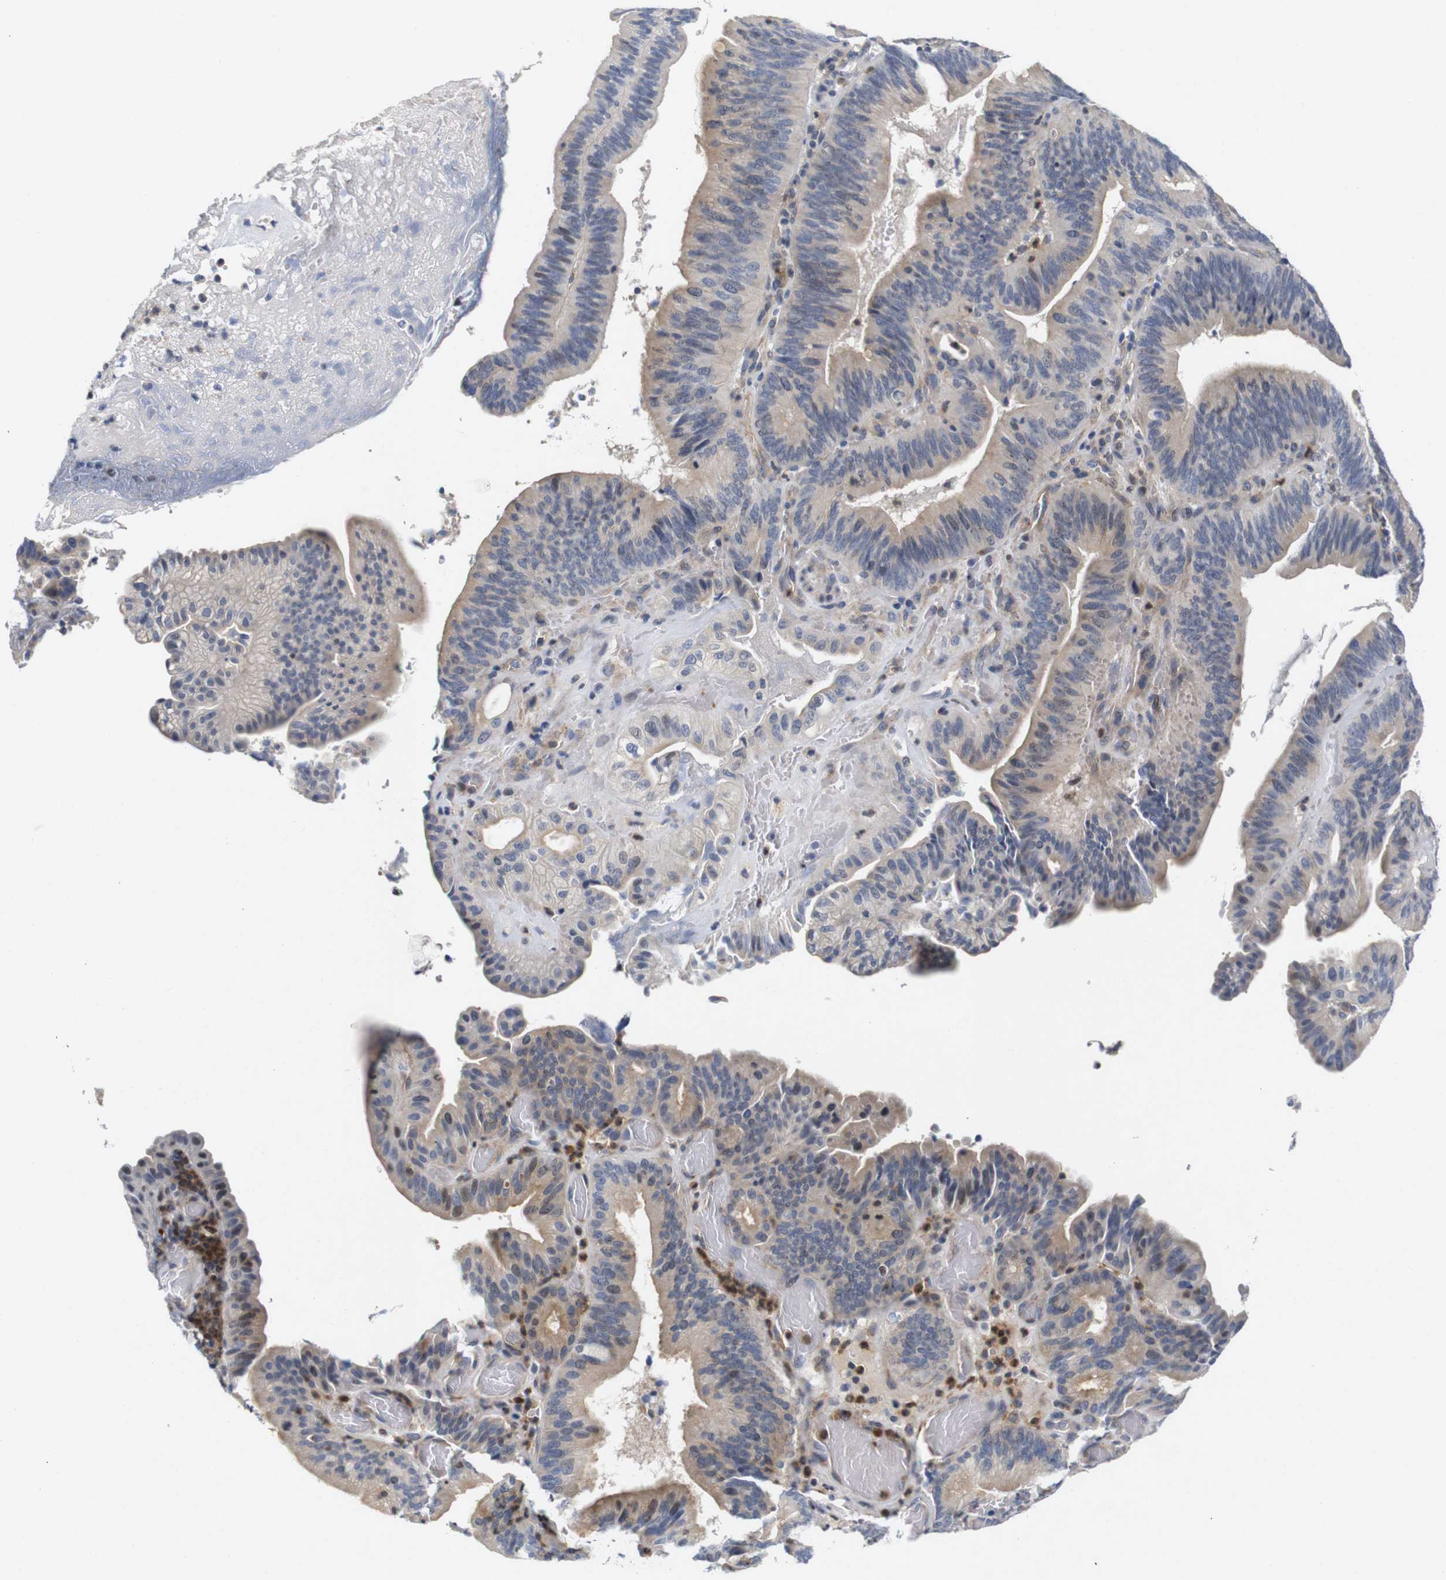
{"staining": {"intensity": "weak", "quantity": "25%-75%", "location": "cytoplasmic/membranous"}, "tissue": "pancreatic cancer", "cell_type": "Tumor cells", "image_type": "cancer", "snomed": [{"axis": "morphology", "description": "Adenocarcinoma, NOS"}, {"axis": "topography", "description": "Pancreas"}], "caption": "Pancreatic adenocarcinoma stained for a protein reveals weak cytoplasmic/membranous positivity in tumor cells. The staining was performed using DAB to visualize the protein expression in brown, while the nuclei were stained in blue with hematoxylin (Magnification: 20x).", "gene": "CYB561", "patient": {"sex": "male", "age": 82}}